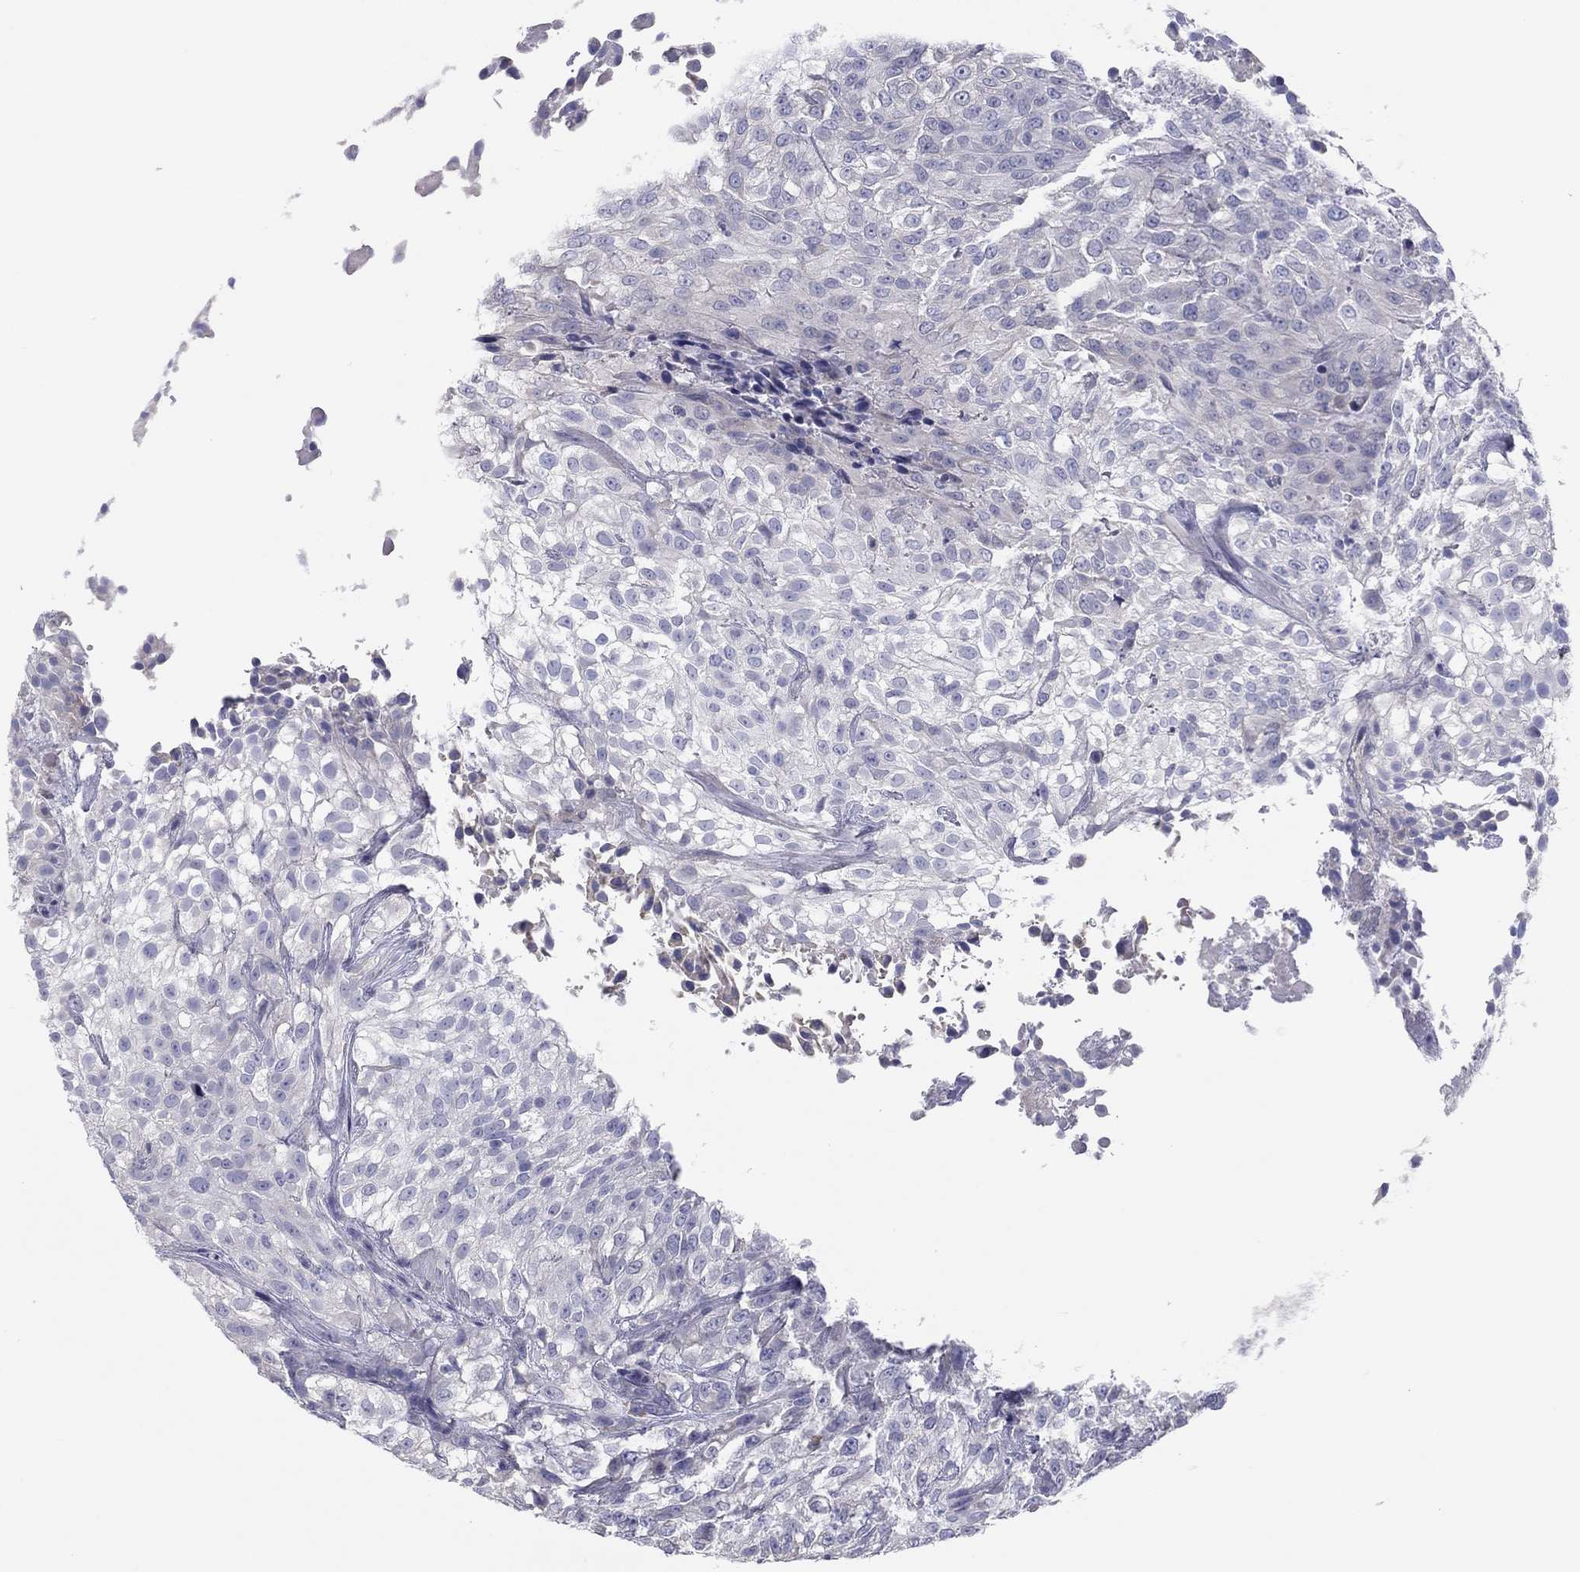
{"staining": {"intensity": "negative", "quantity": "none", "location": "none"}, "tissue": "urothelial cancer", "cell_type": "Tumor cells", "image_type": "cancer", "snomed": [{"axis": "morphology", "description": "Urothelial carcinoma, High grade"}, {"axis": "topography", "description": "Urinary bladder"}], "caption": "Urothelial cancer was stained to show a protein in brown. There is no significant expression in tumor cells.", "gene": "GRK7", "patient": {"sex": "male", "age": 56}}